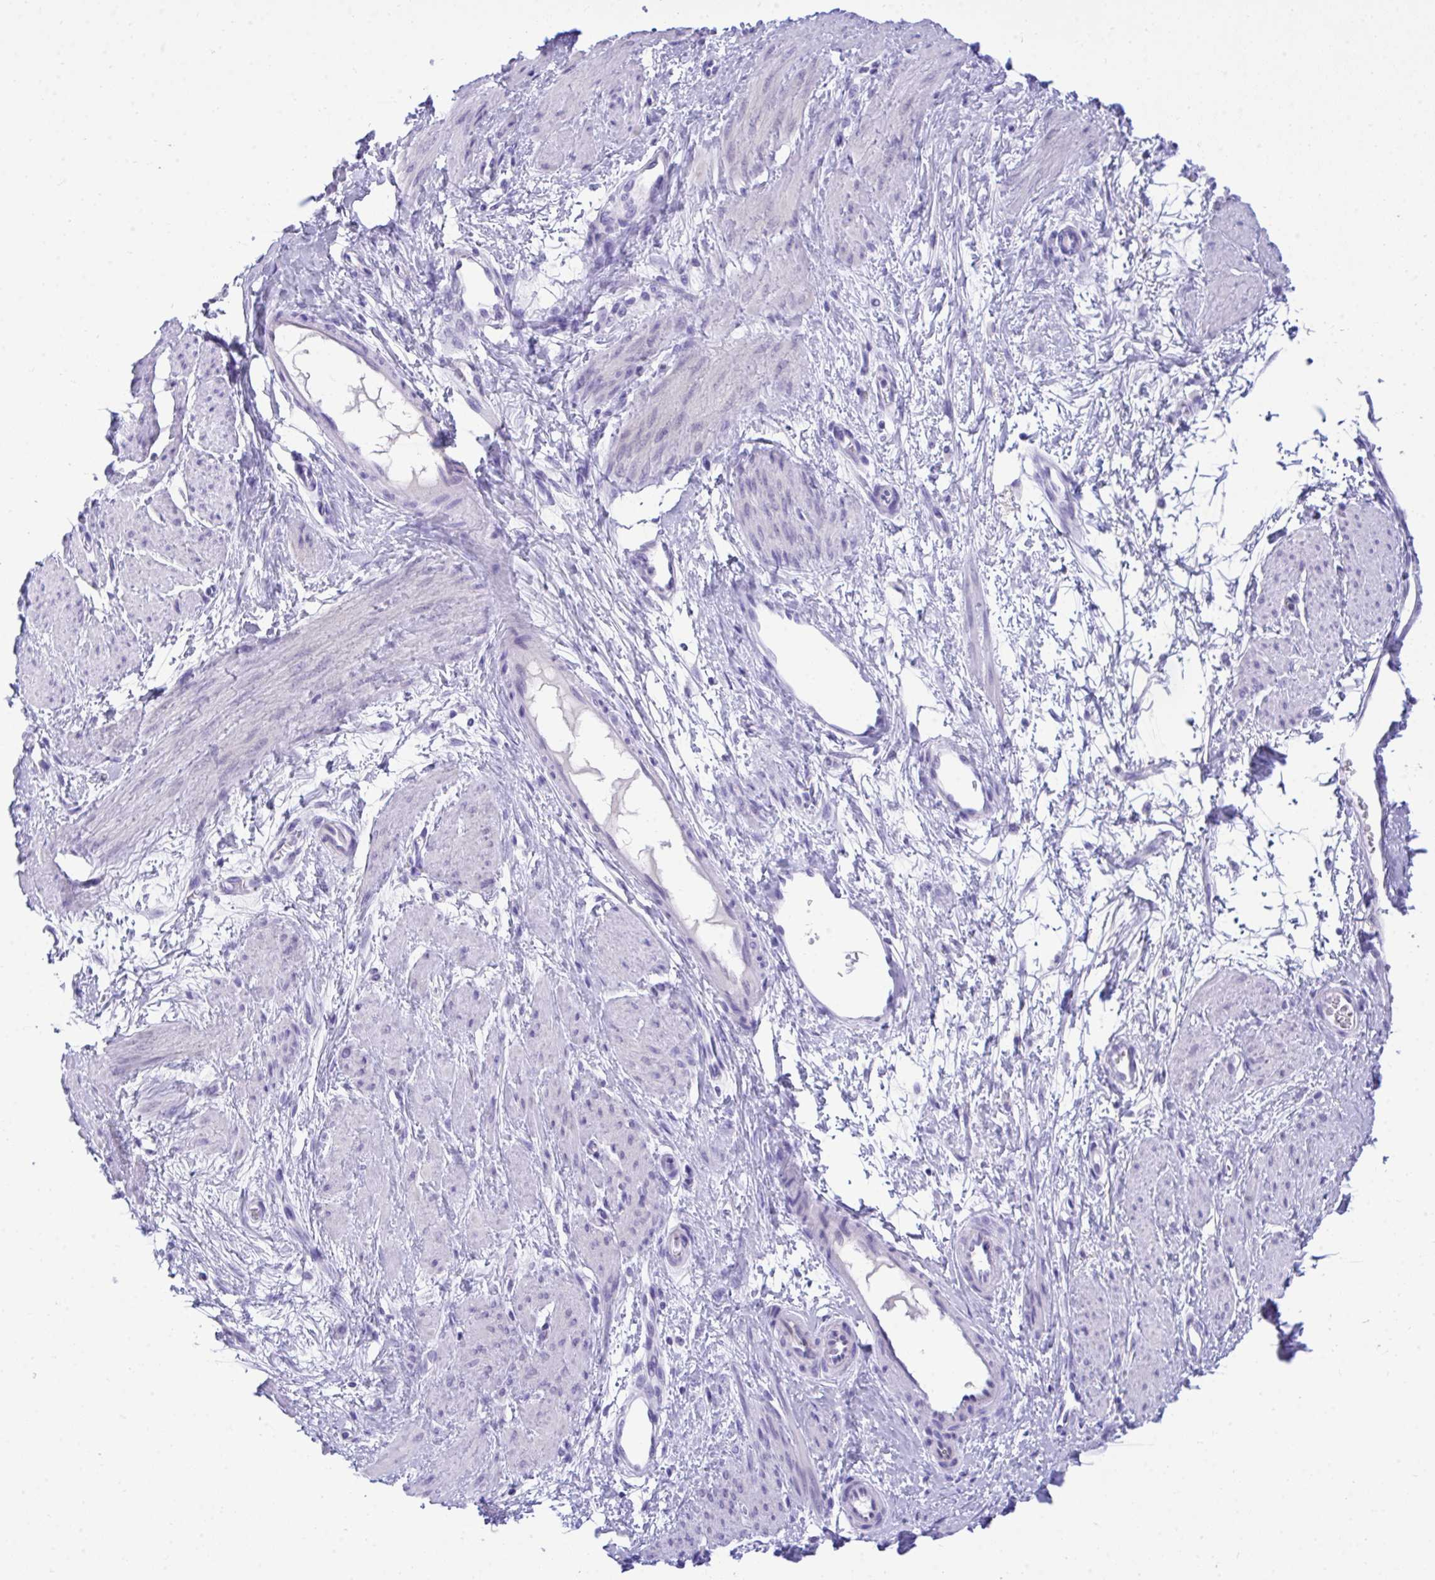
{"staining": {"intensity": "negative", "quantity": "none", "location": "none"}, "tissue": "smooth muscle", "cell_type": "Smooth muscle cells", "image_type": "normal", "snomed": [{"axis": "morphology", "description": "Normal tissue, NOS"}, {"axis": "topography", "description": "Smooth muscle"}, {"axis": "topography", "description": "Uterus"}], "caption": "High magnification brightfield microscopy of normal smooth muscle stained with DAB (brown) and counterstained with hematoxylin (blue): smooth muscle cells show no significant positivity.", "gene": "PGM2L1", "patient": {"sex": "female", "age": 39}}